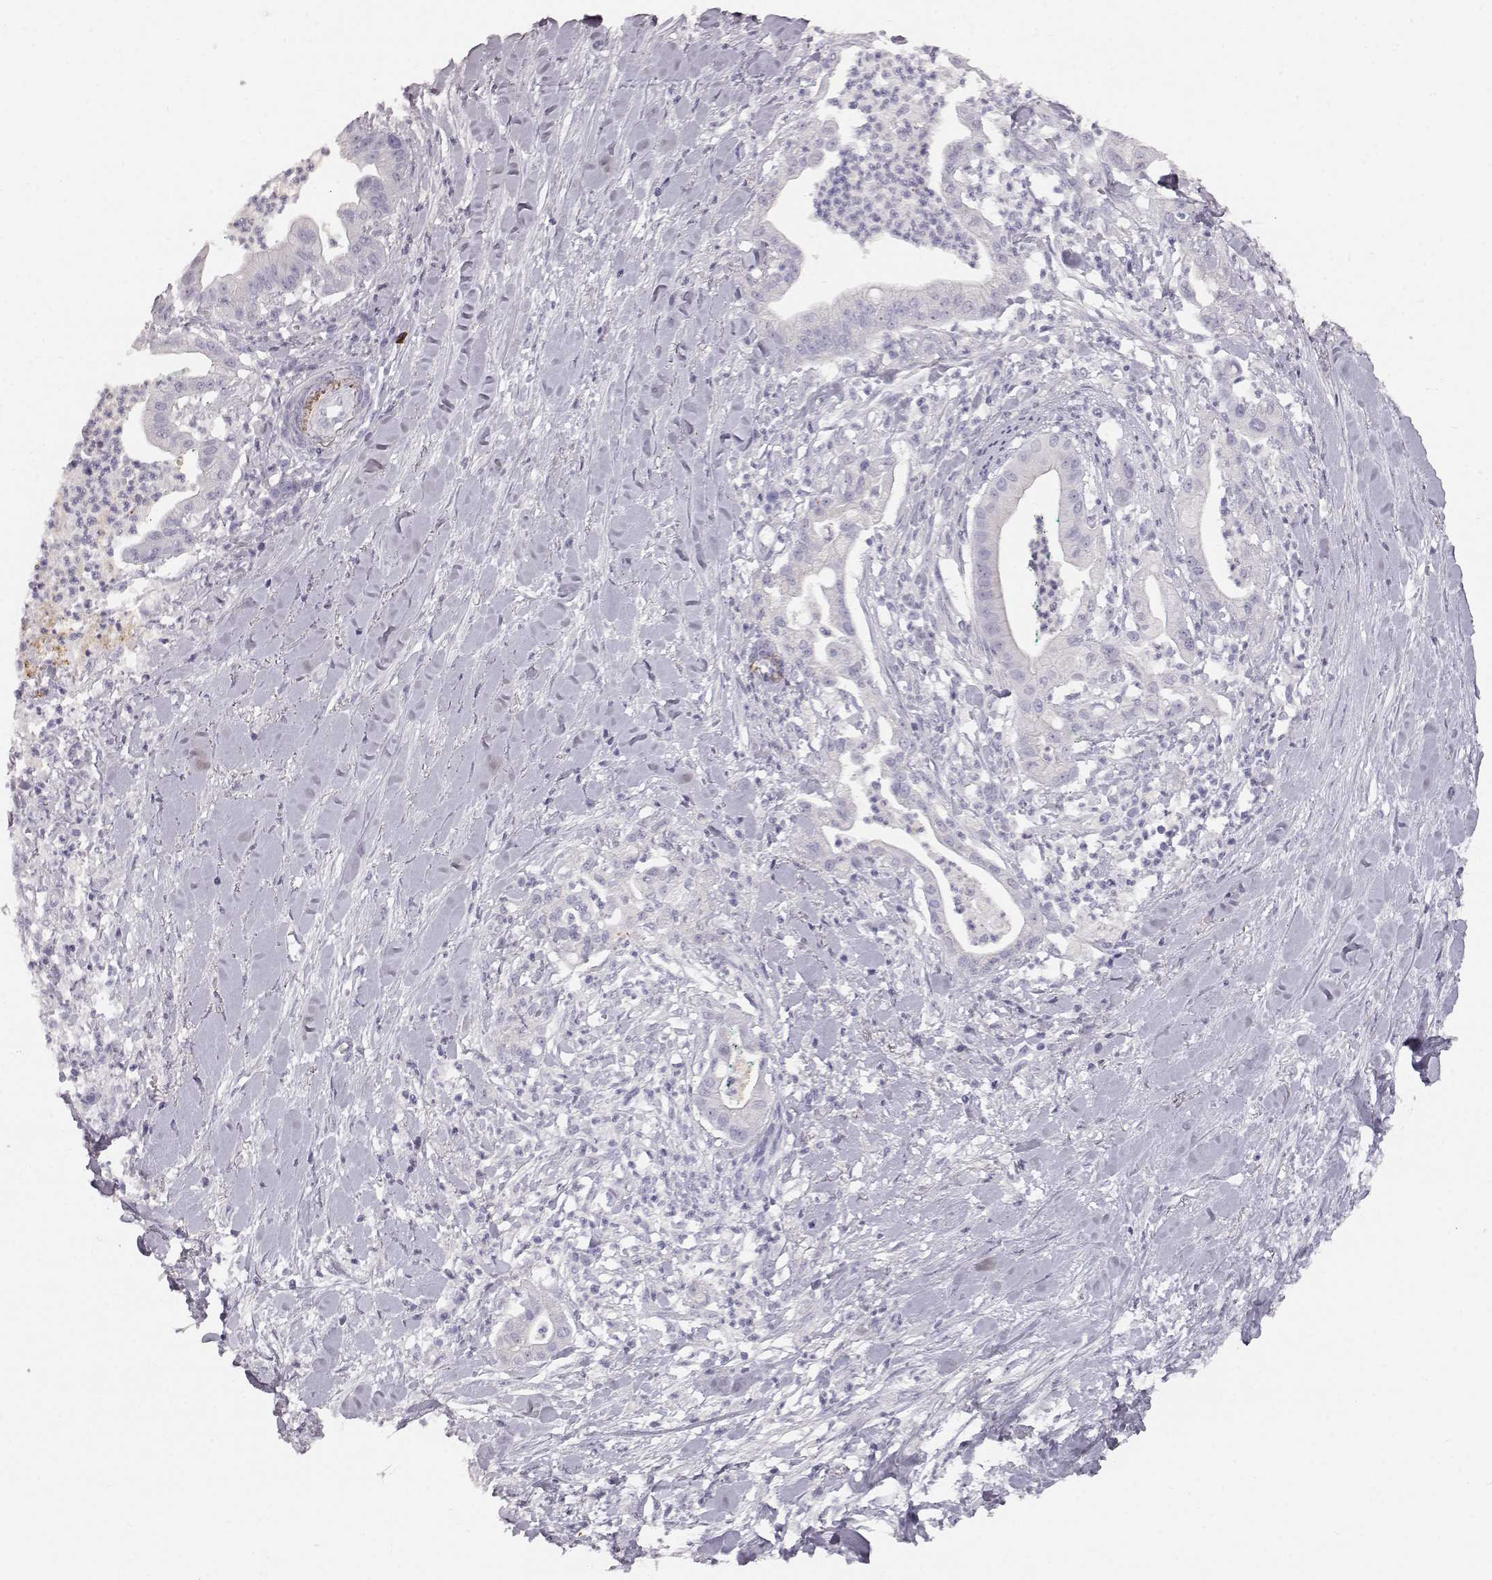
{"staining": {"intensity": "negative", "quantity": "none", "location": "none"}, "tissue": "pancreatic cancer", "cell_type": "Tumor cells", "image_type": "cancer", "snomed": [{"axis": "morphology", "description": "Normal tissue, NOS"}, {"axis": "morphology", "description": "Adenocarcinoma, NOS"}, {"axis": "topography", "description": "Lymph node"}, {"axis": "topography", "description": "Pancreas"}], "caption": "An immunohistochemistry photomicrograph of pancreatic adenocarcinoma is shown. There is no staining in tumor cells of pancreatic adenocarcinoma.", "gene": "KRTAP16-1", "patient": {"sex": "female", "age": 58}}